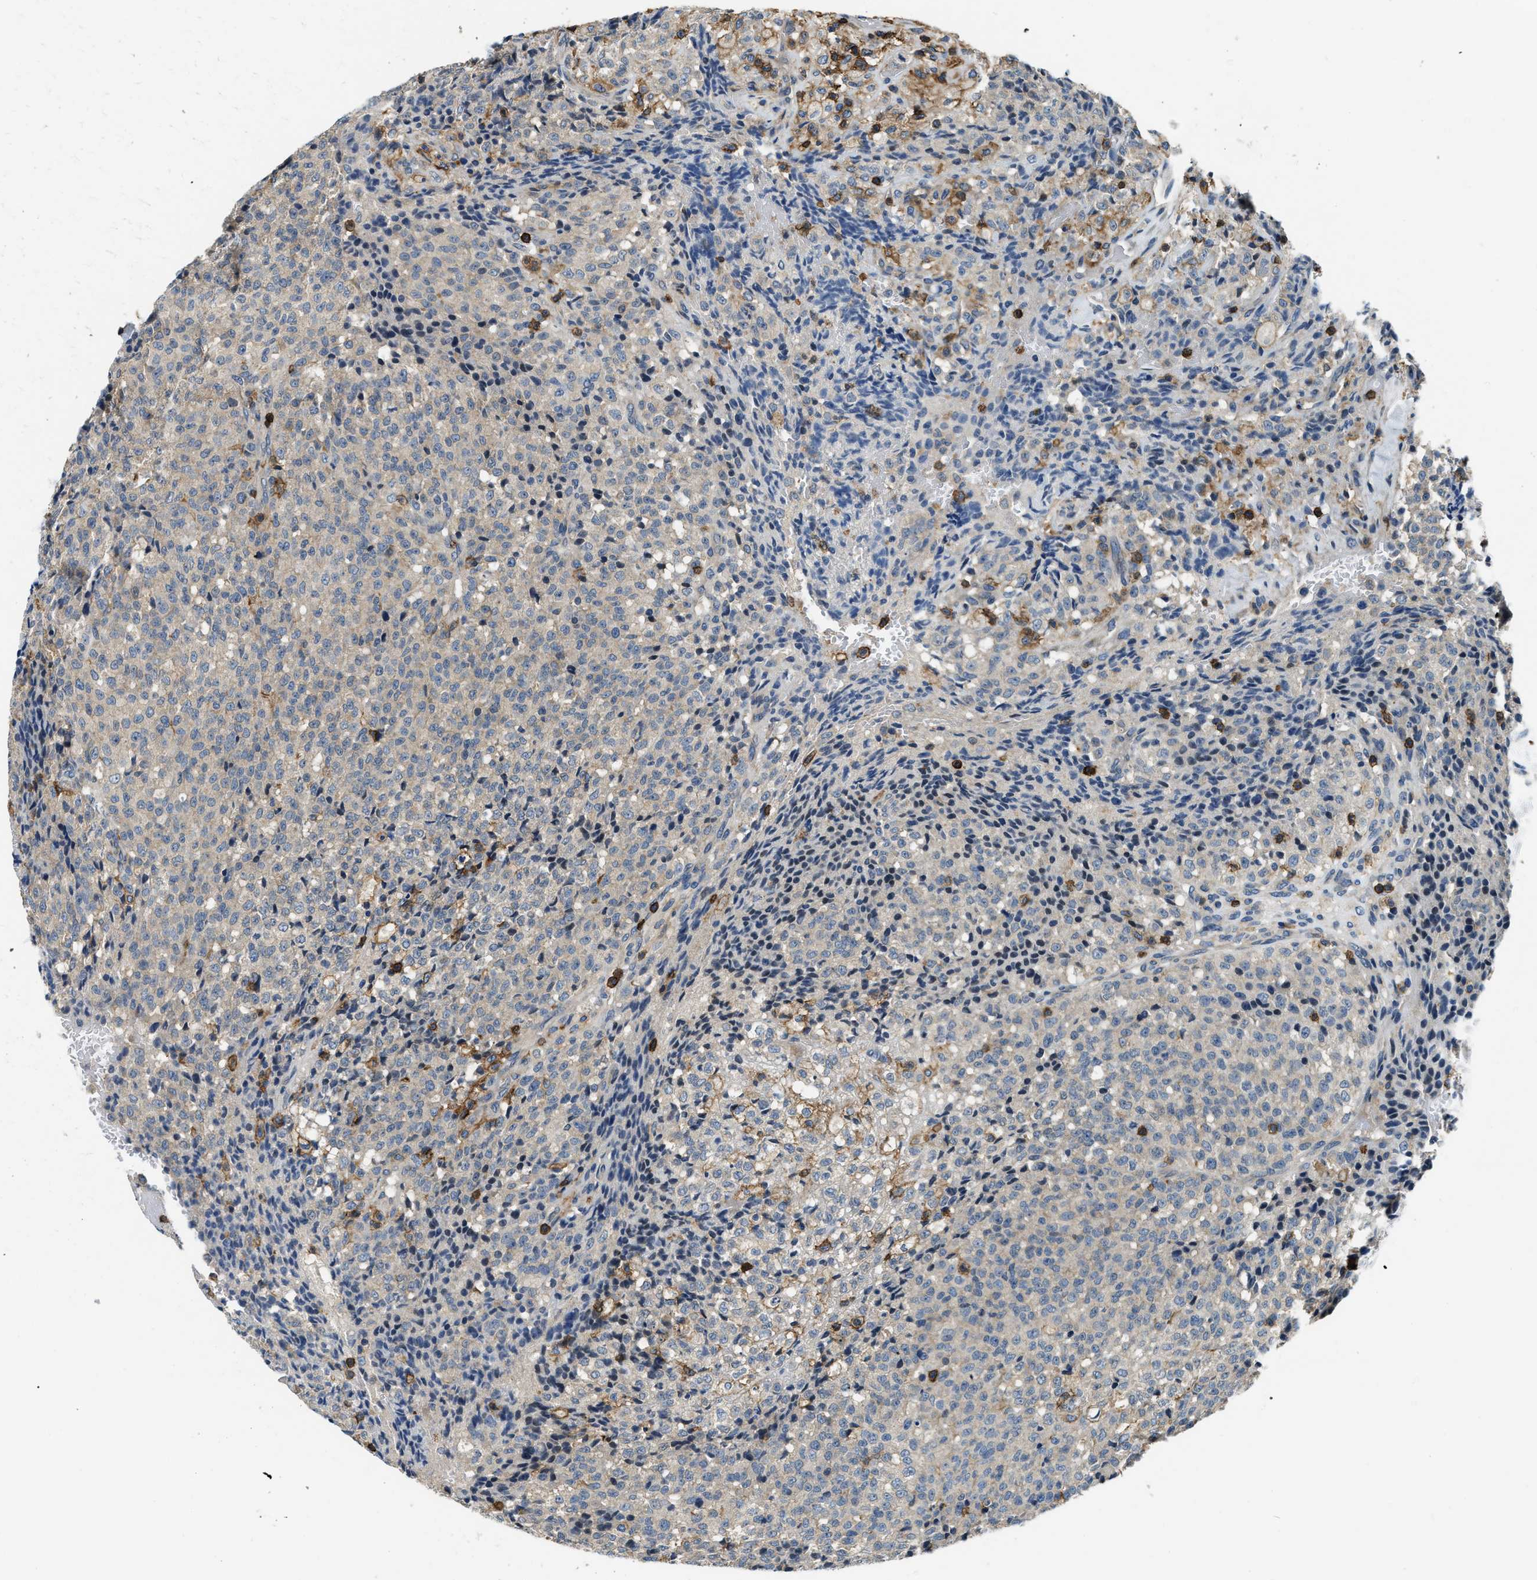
{"staining": {"intensity": "weak", "quantity": "<25%", "location": "cytoplasmic/membranous"}, "tissue": "testis cancer", "cell_type": "Tumor cells", "image_type": "cancer", "snomed": [{"axis": "morphology", "description": "Seminoma, NOS"}, {"axis": "topography", "description": "Testis"}], "caption": "Protein analysis of seminoma (testis) reveals no significant staining in tumor cells.", "gene": "MYO1G", "patient": {"sex": "male", "age": 59}}